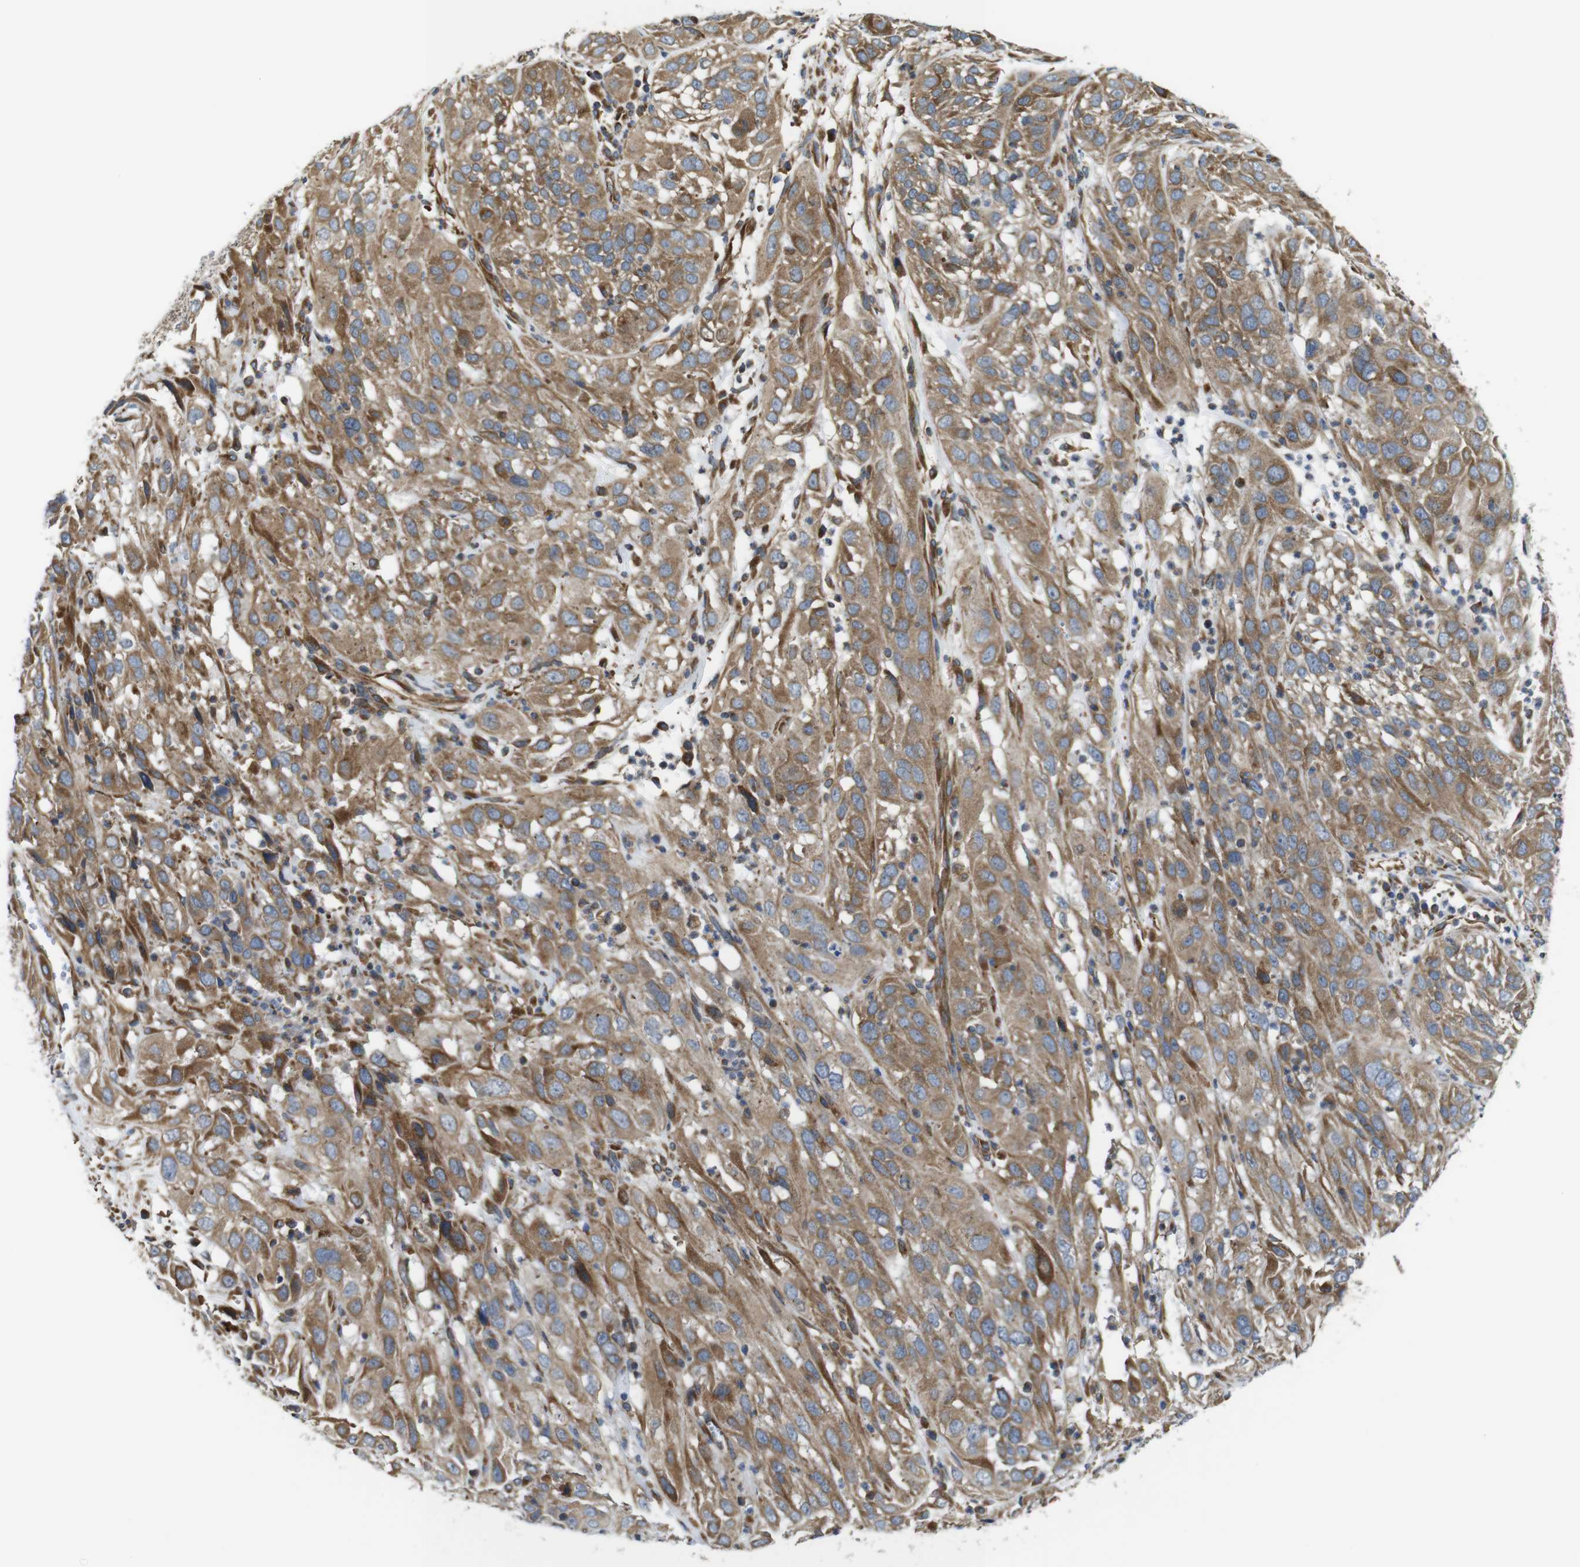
{"staining": {"intensity": "moderate", "quantity": ">75%", "location": "cytoplasmic/membranous"}, "tissue": "cervical cancer", "cell_type": "Tumor cells", "image_type": "cancer", "snomed": [{"axis": "morphology", "description": "Squamous cell carcinoma, NOS"}, {"axis": "topography", "description": "Cervix"}], "caption": "Immunohistochemical staining of cervical cancer (squamous cell carcinoma) exhibits medium levels of moderate cytoplasmic/membranous protein positivity in about >75% of tumor cells. Nuclei are stained in blue.", "gene": "POMK", "patient": {"sex": "female", "age": 32}}